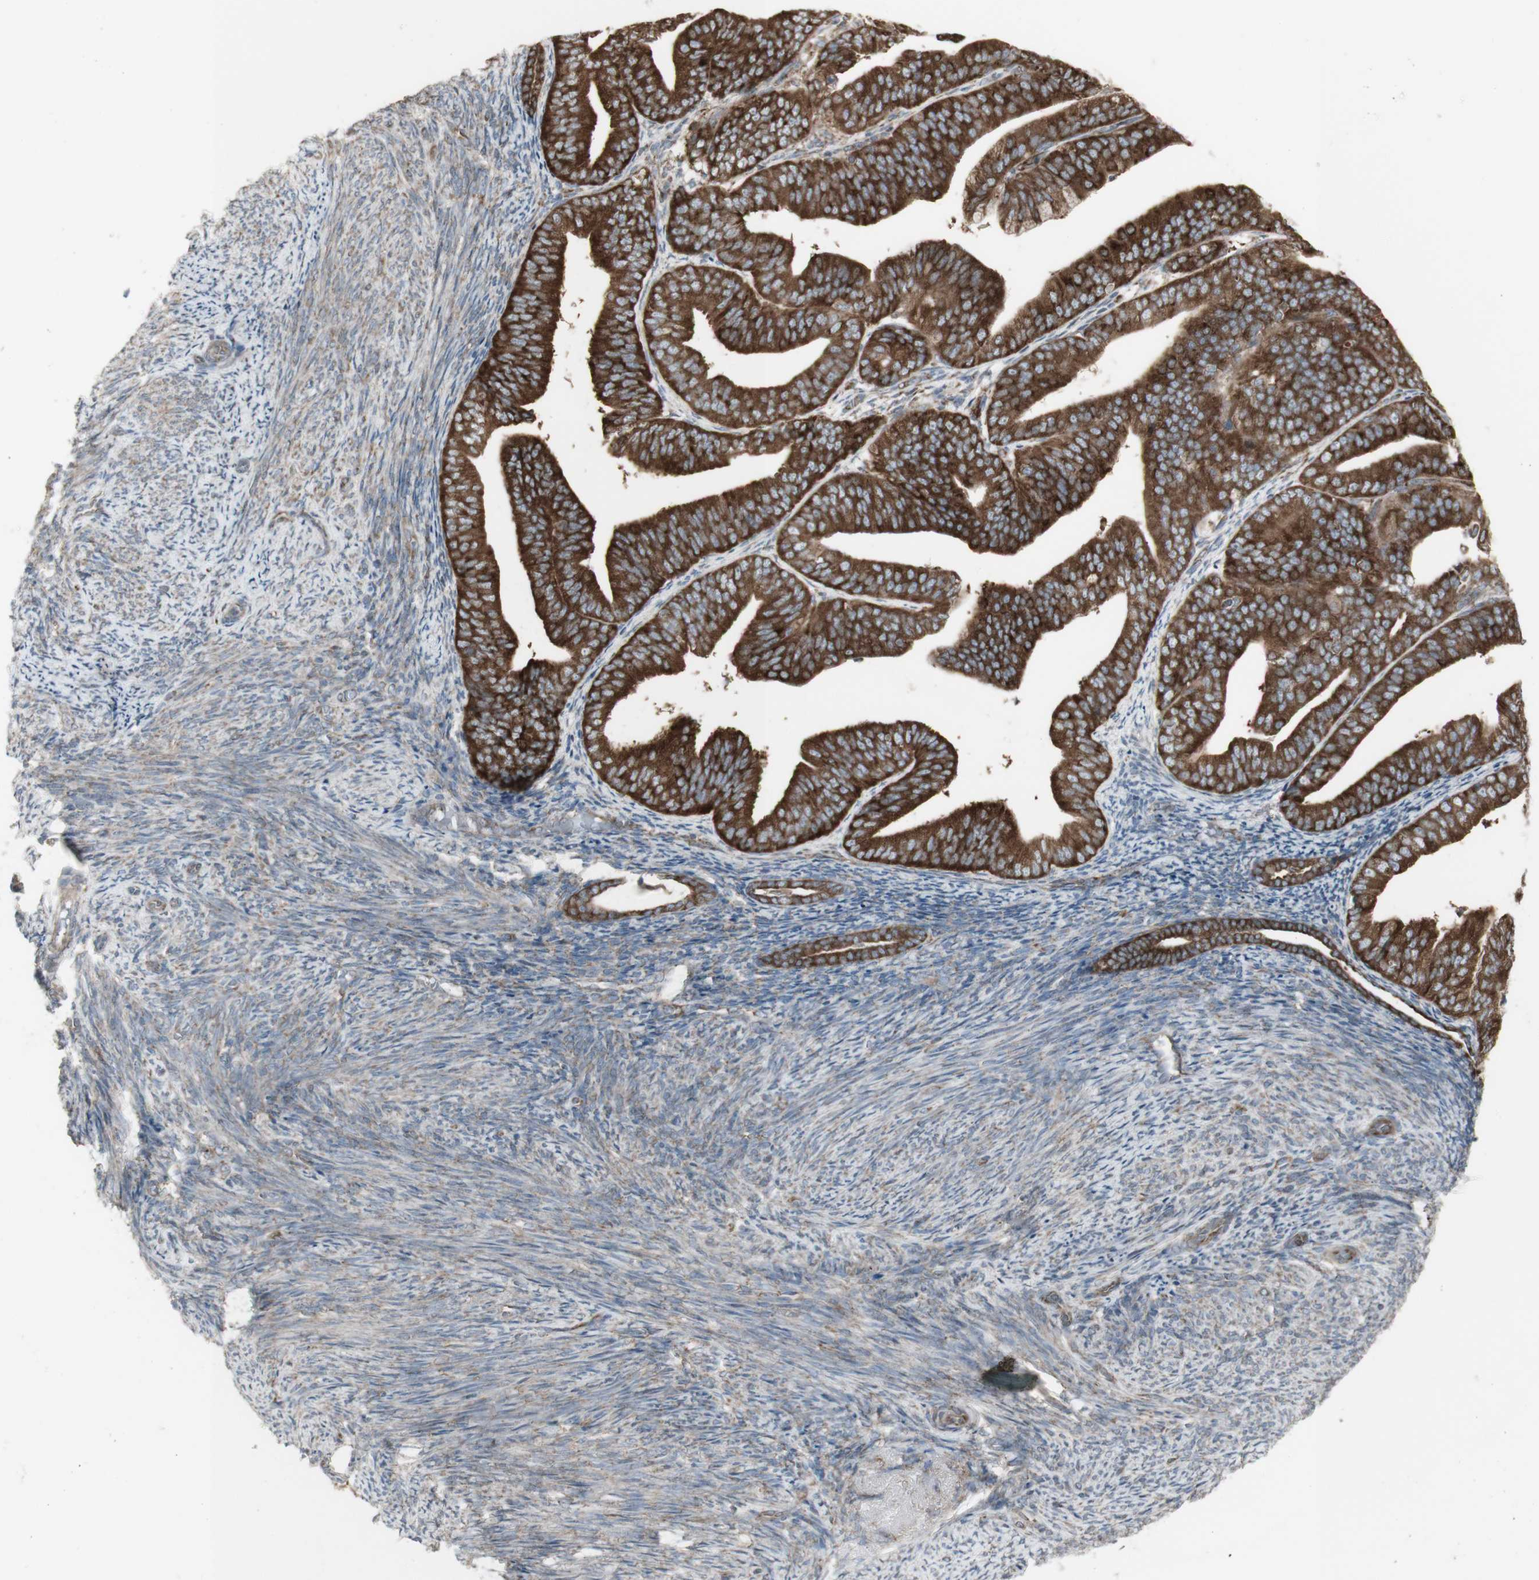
{"staining": {"intensity": "strong", "quantity": ">75%", "location": "cytoplasmic/membranous"}, "tissue": "endometrial cancer", "cell_type": "Tumor cells", "image_type": "cancer", "snomed": [{"axis": "morphology", "description": "Adenocarcinoma, NOS"}, {"axis": "topography", "description": "Endometrium"}], "caption": "Immunohistochemical staining of endometrial cancer (adenocarcinoma) reveals high levels of strong cytoplasmic/membranous expression in about >75% of tumor cells.", "gene": "FKBP3", "patient": {"sex": "female", "age": 63}}